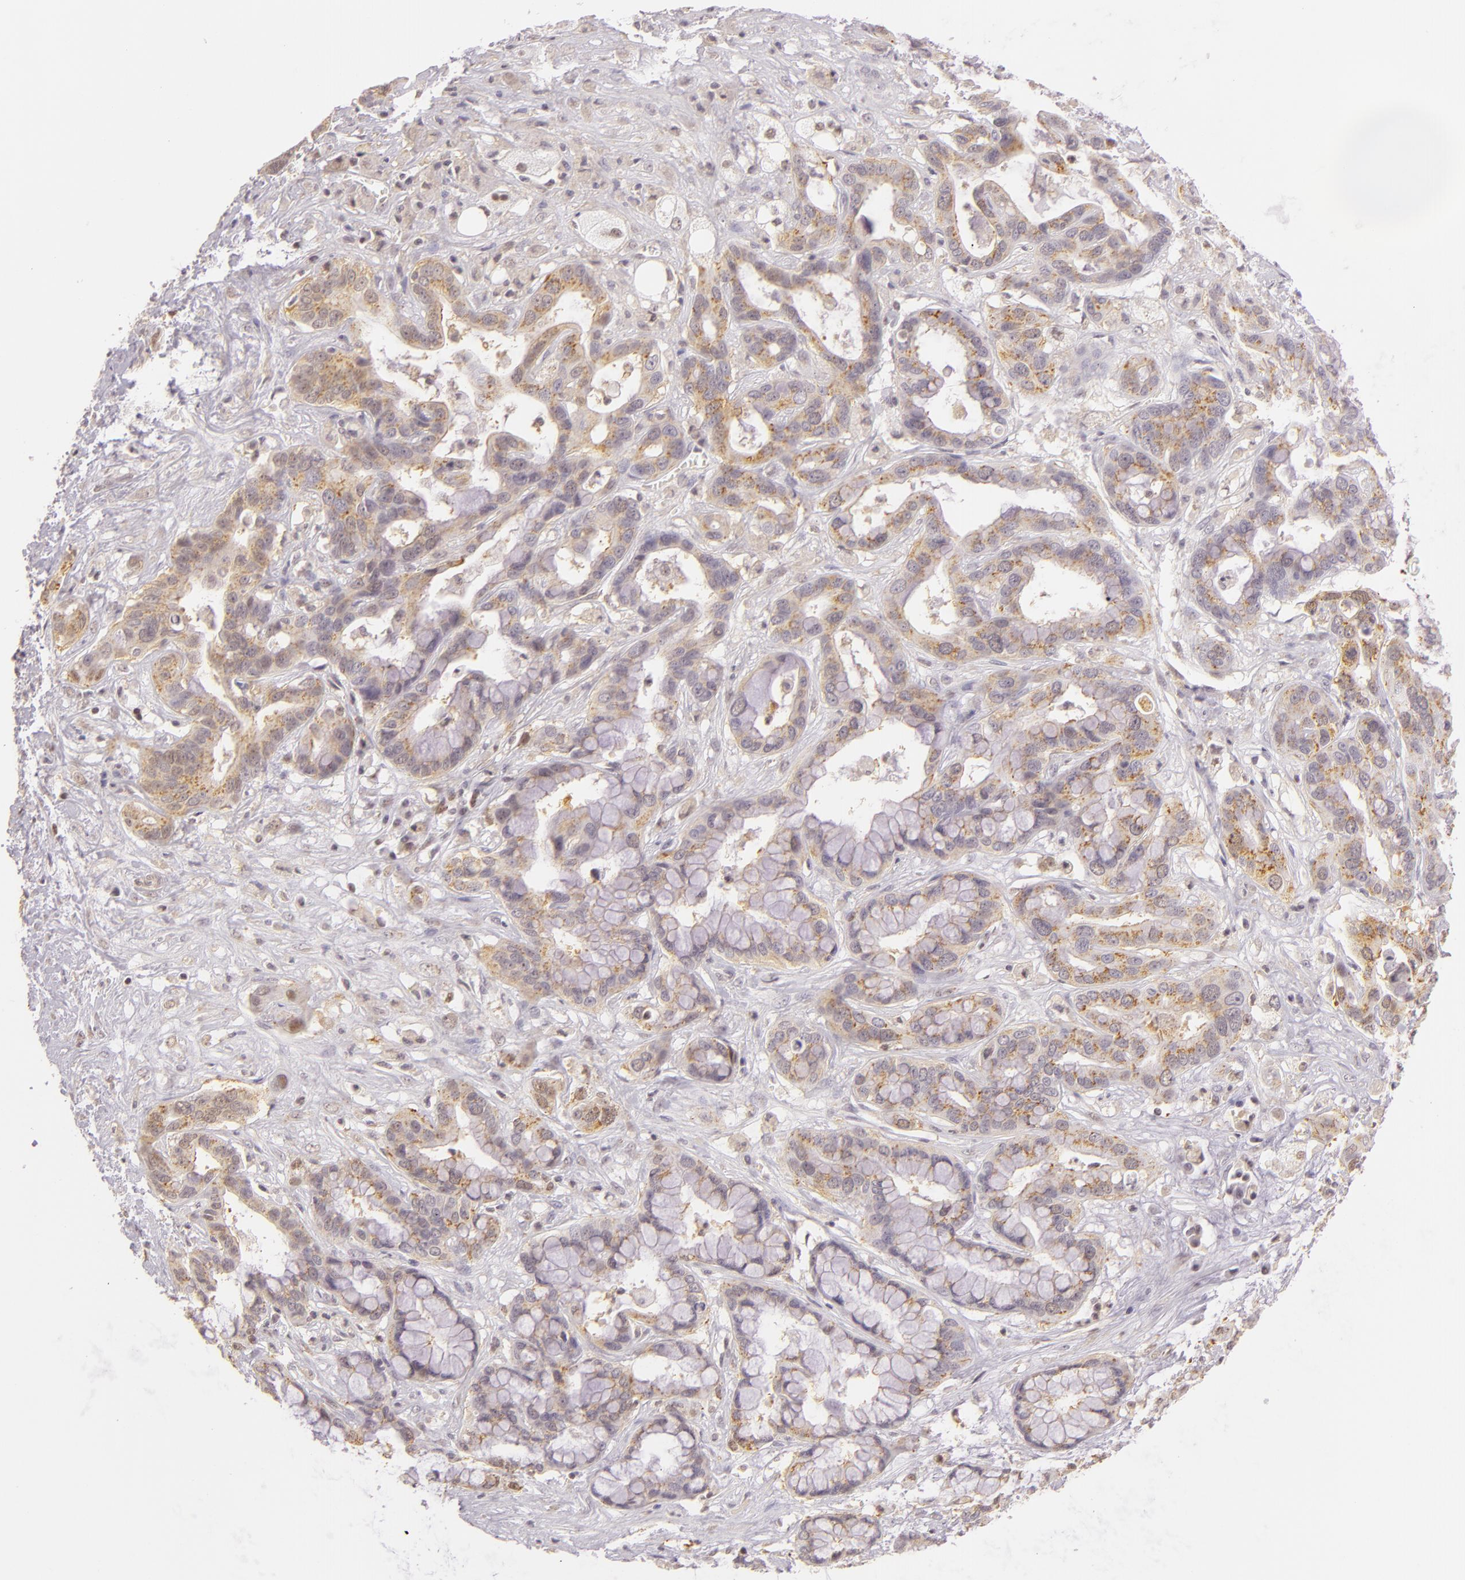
{"staining": {"intensity": "moderate", "quantity": "25%-75%", "location": "cytoplasmic/membranous"}, "tissue": "liver cancer", "cell_type": "Tumor cells", "image_type": "cancer", "snomed": [{"axis": "morphology", "description": "Cholangiocarcinoma"}, {"axis": "topography", "description": "Liver"}], "caption": "Immunohistochemistry (IHC) of human cholangiocarcinoma (liver) reveals medium levels of moderate cytoplasmic/membranous staining in approximately 25%-75% of tumor cells.", "gene": "IMPDH1", "patient": {"sex": "female", "age": 65}}